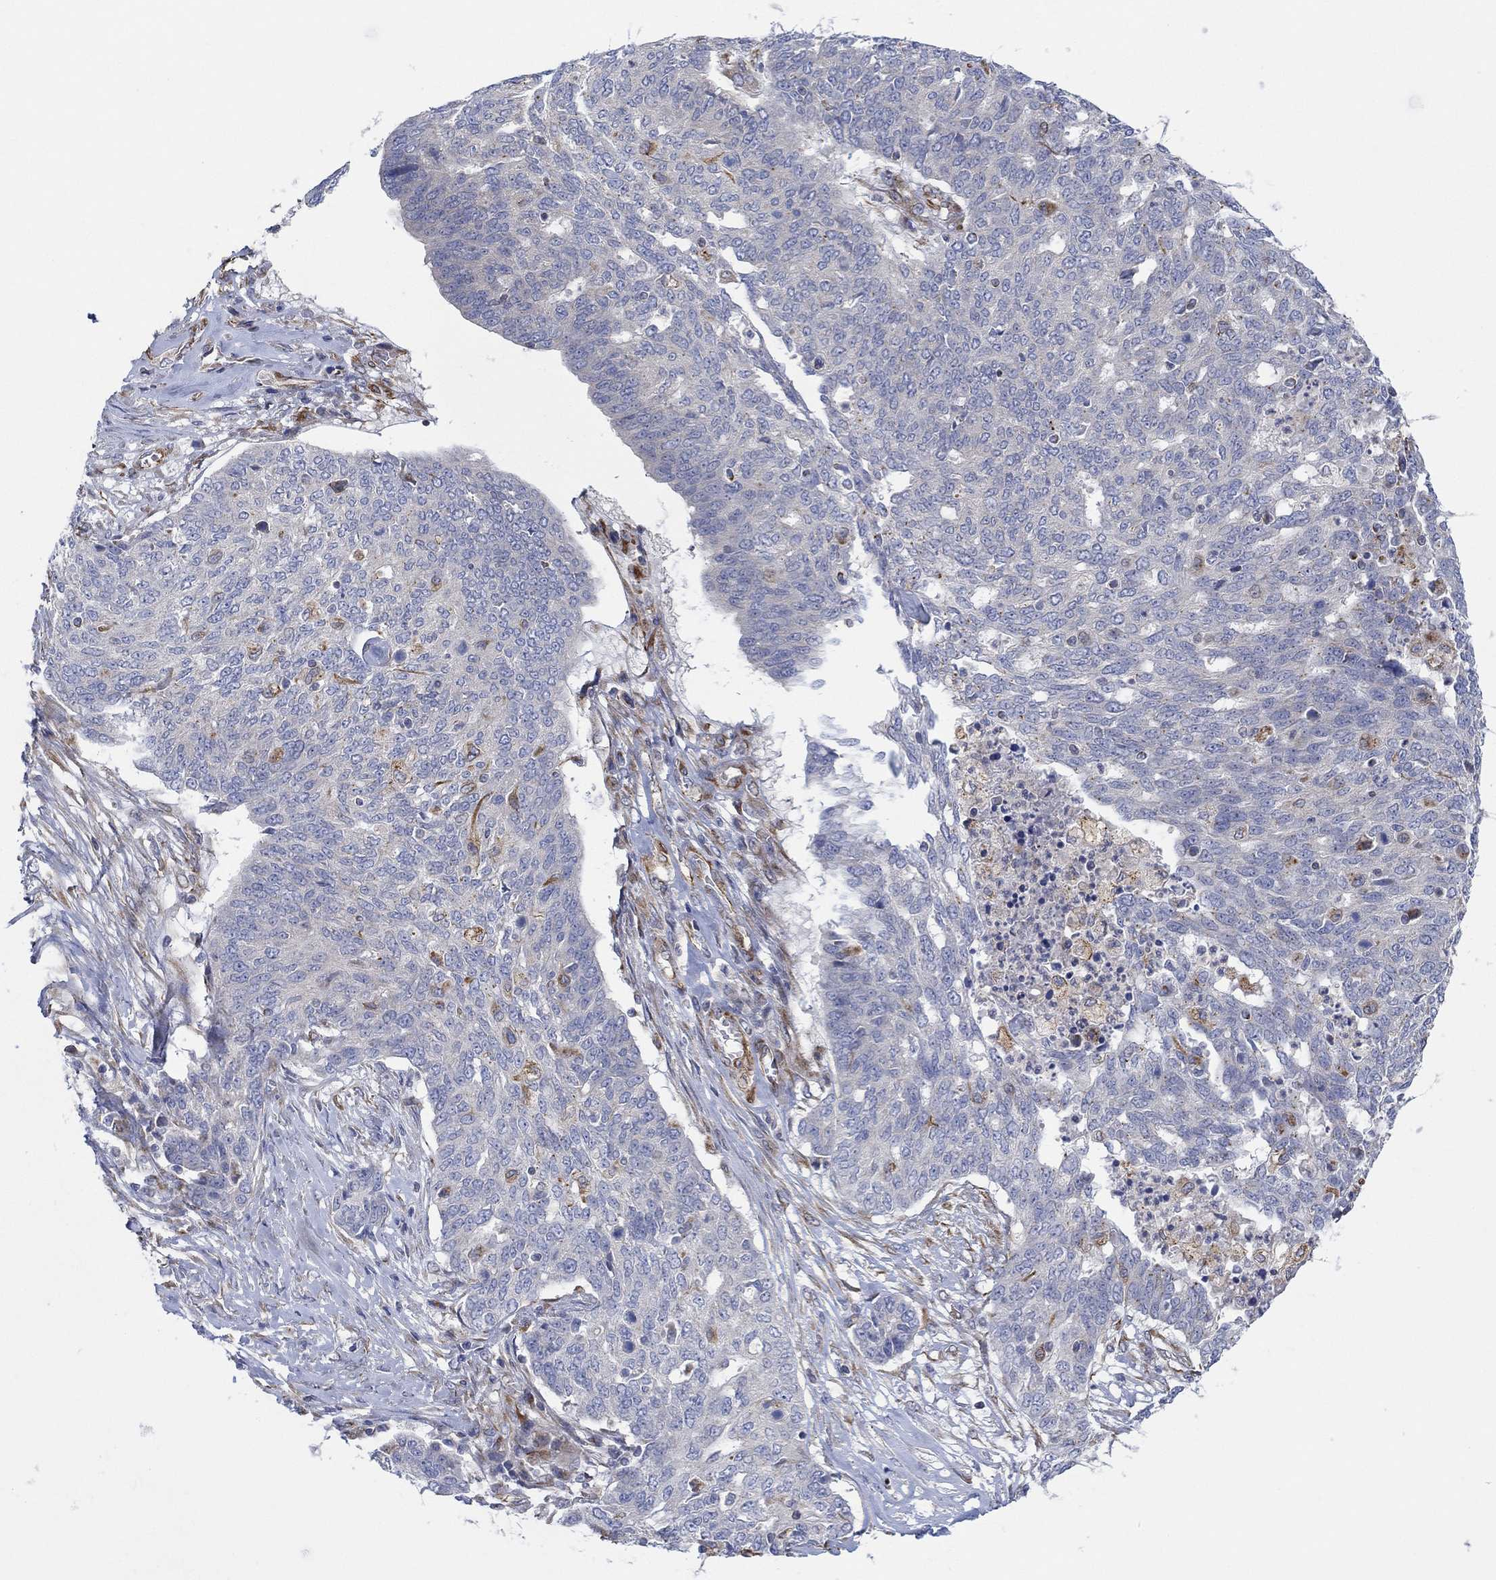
{"staining": {"intensity": "moderate", "quantity": "<25%", "location": "cytoplasmic/membranous"}, "tissue": "ovarian cancer", "cell_type": "Tumor cells", "image_type": "cancer", "snomed": [{"axis": "morphology", "description": "Cystadenocarcinoma, serous, NOS"}, {"axis": "topography", "description": "Ovary"}], "caption": "The micrograph reveals staining of ovarian cancer, revealing moderate cytoplasmic/membranous protein positivity (brown color) within tumor cells.", "gene": "CAMK1D", "patient": {"sex": "female", "age": 67}}